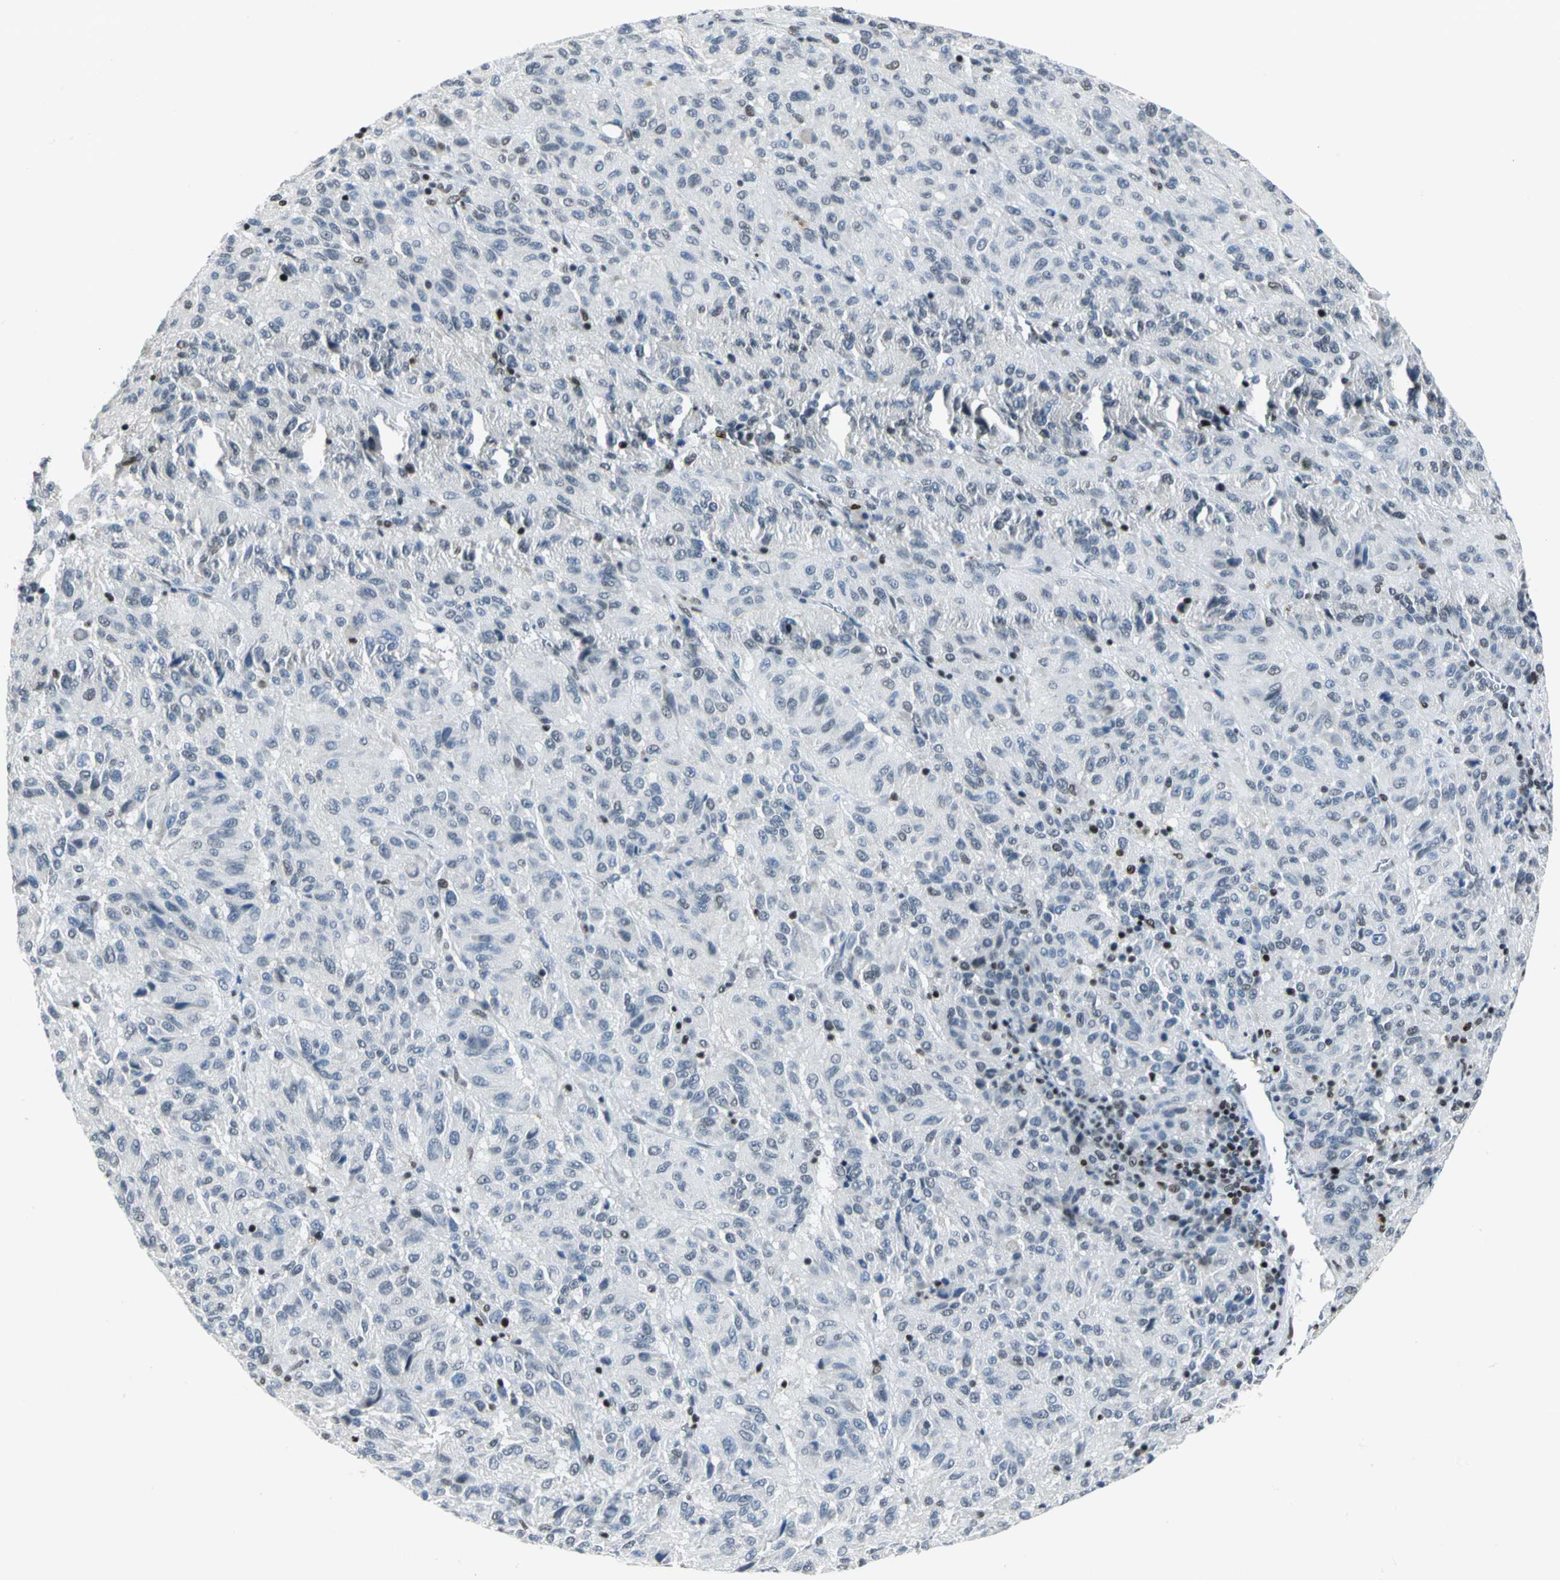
{"staining": {"intensity": "negative", "quantity": "none", "location": "none"}, "tissue": "melanoma", "cell_type": "Tumor cells", "image_type": "cancer", "snomed": [{"axis": "morphology", "description": "Malignant melanoma, Metastatic site"}, {"axis": "topography", "description": "Lung"}], "caption": "Protein analysis of melanoma shows no significant staining in tumor cells.", "gene": "HNRNPD", "patient": {"sex": "male", "age": 64}}